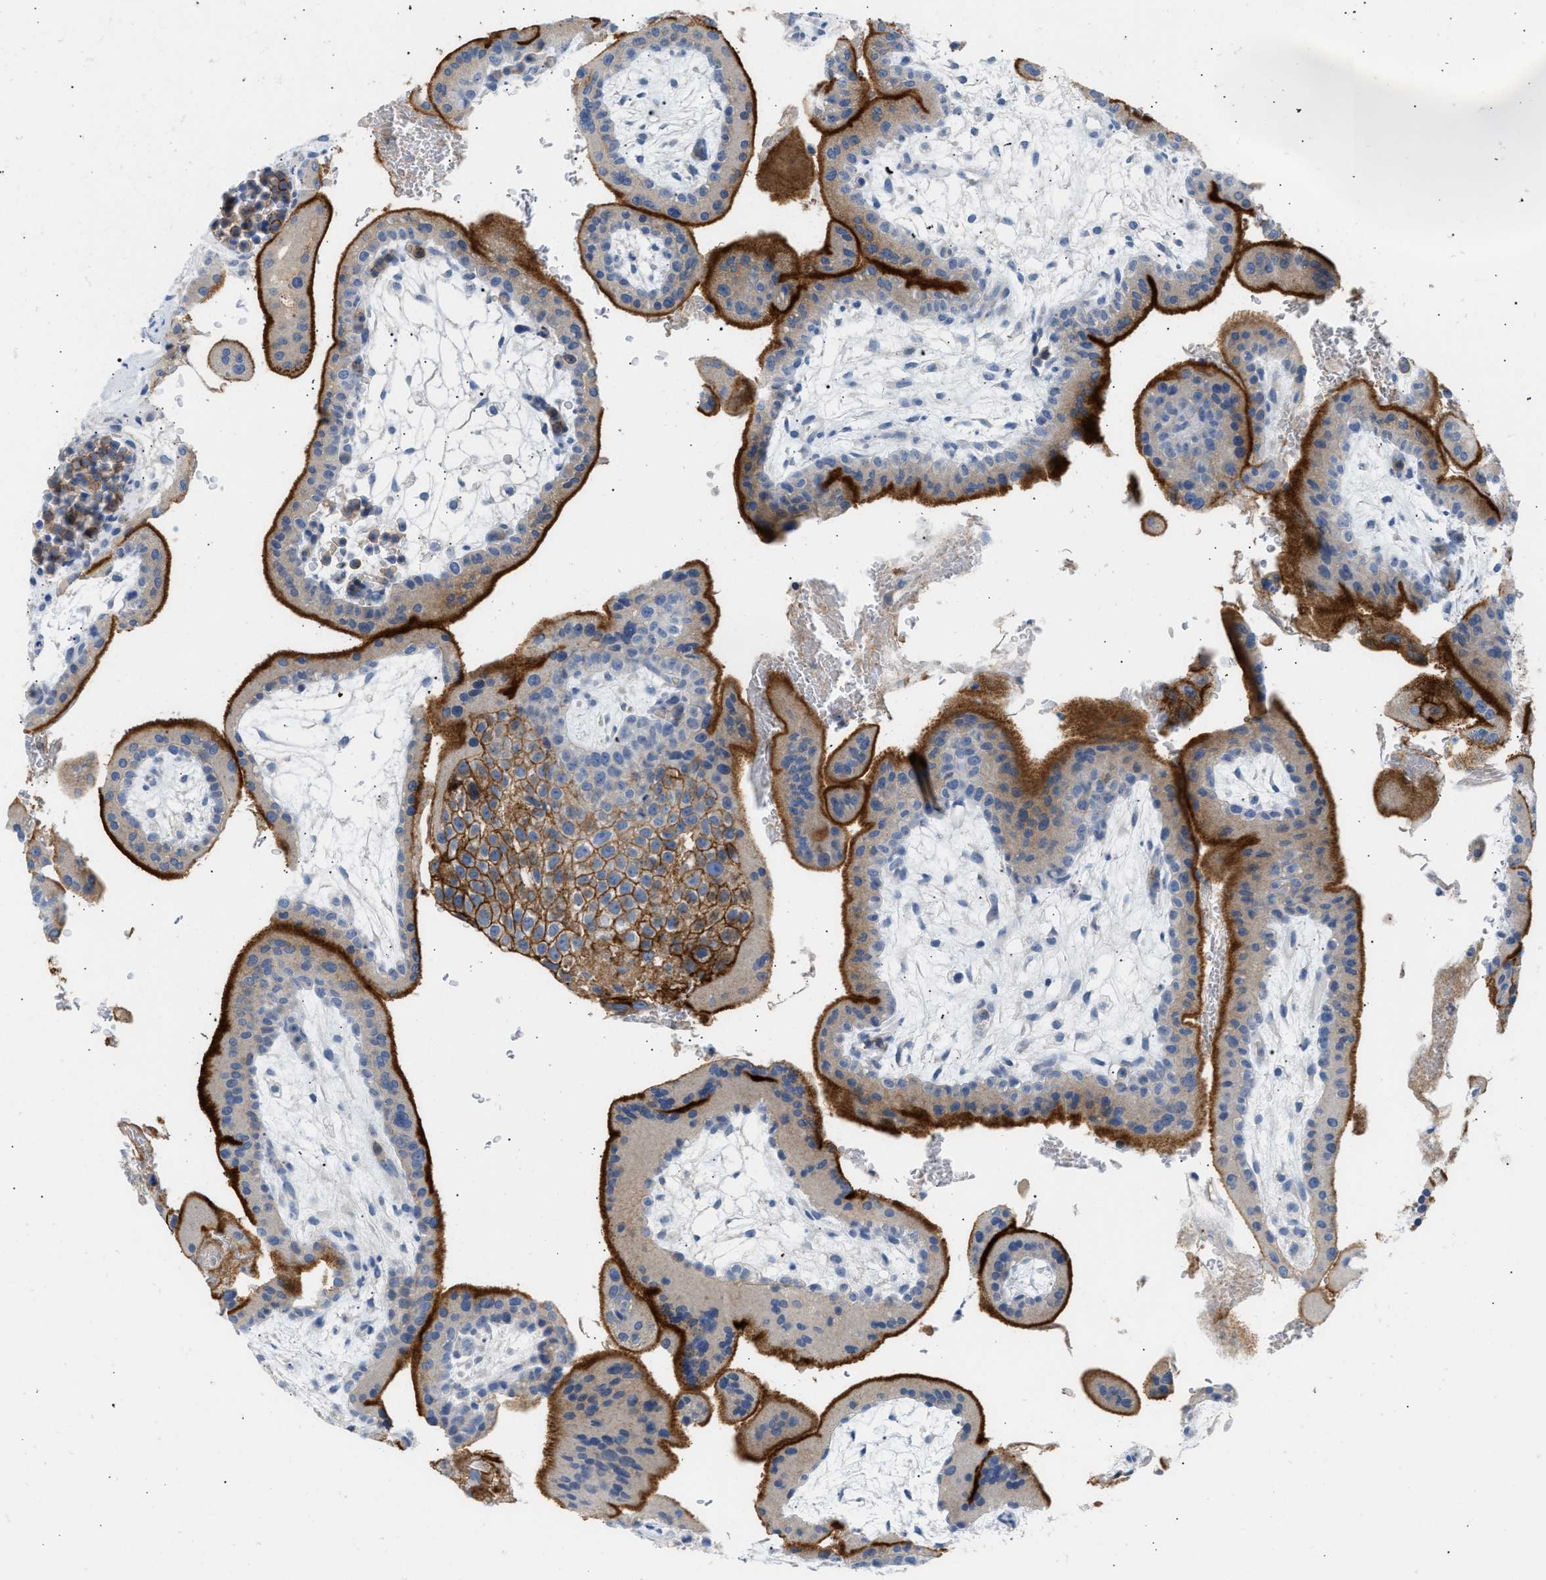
{"staining": {"intensity": "moderate", "quantity": ">75%", "location": "cytoplasmic/membranous"}, "tissue": "placenta", "cell_type": "Decidual cells", "image_type": "normal", "snomed": [{"axis": "morphology", "description": "Normal tissue, NOS"}, {"axis": "topography", "description": "Placenta"}], "caption": "Immunohistochemical staining of unremarkable human placenta shows >75% levels of moderate cytoplasmic/membranous protein staining in approximately >75% of decidual cells. The protein is shown in brown color, while the nuclei are stained blue.", "gene": "ERBB2", "patient": {"sex": "female", "age": 35}}